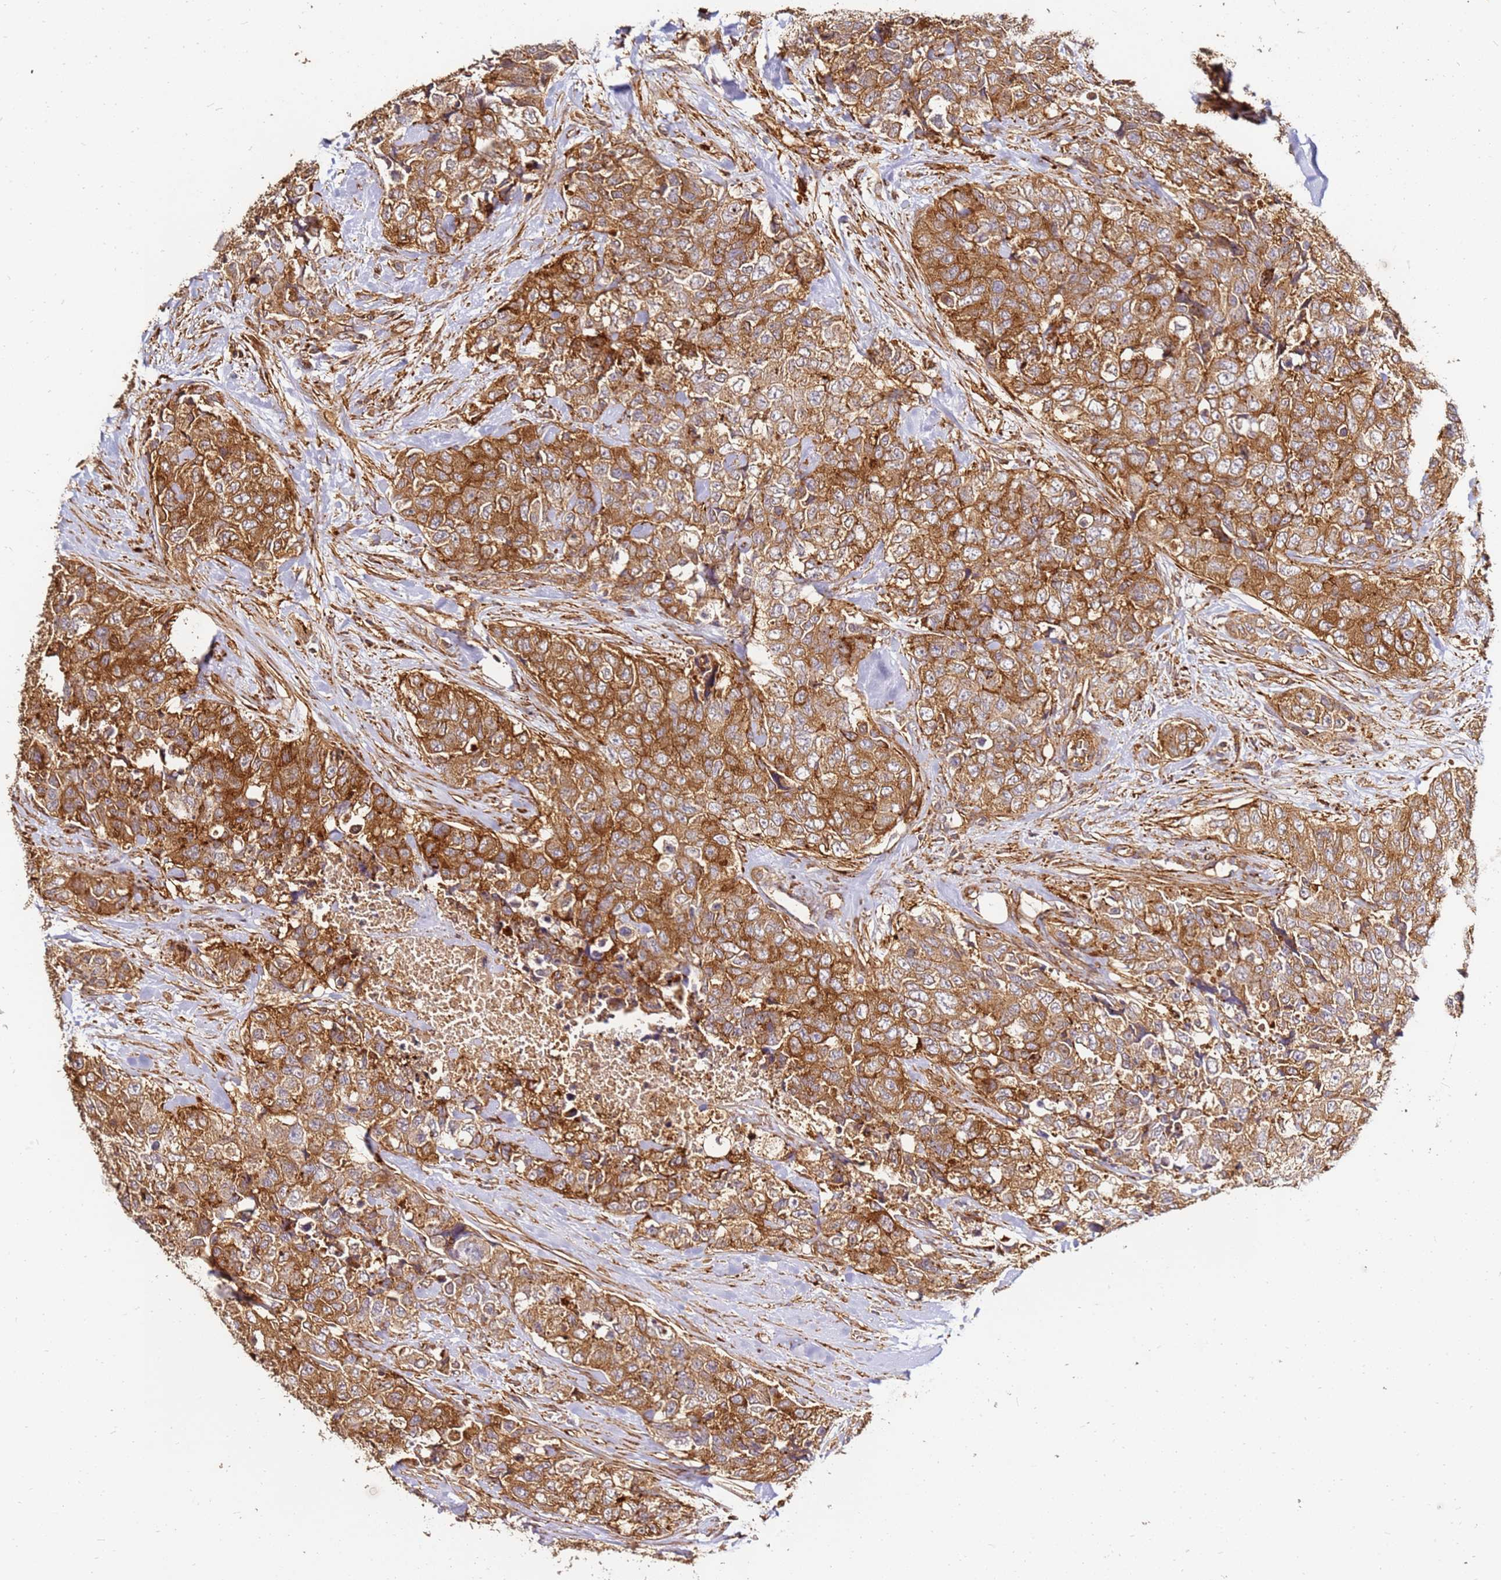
{"staining": {"intensity": "strong", "quantity": ">75%", "location": "cytoplasmic/membranous"}, "tissue": "urothelial cancer", "cell_type": "Tumor cells", "image_type": "cancer", "snomed": [{"axis": "morphology", "description": "Urothelial carcinoma, High grade"}, {"axis": "topography", "description": "Urinary bladder"}], "caption": "The image reveals staining of high-grade urothelial carcinoma, revealing strong cytoplasmic/membranous protein positivity (brown color) within tumor cells.", "gene": "DVL3", "patient": {"sex": "female", "age": 78}}